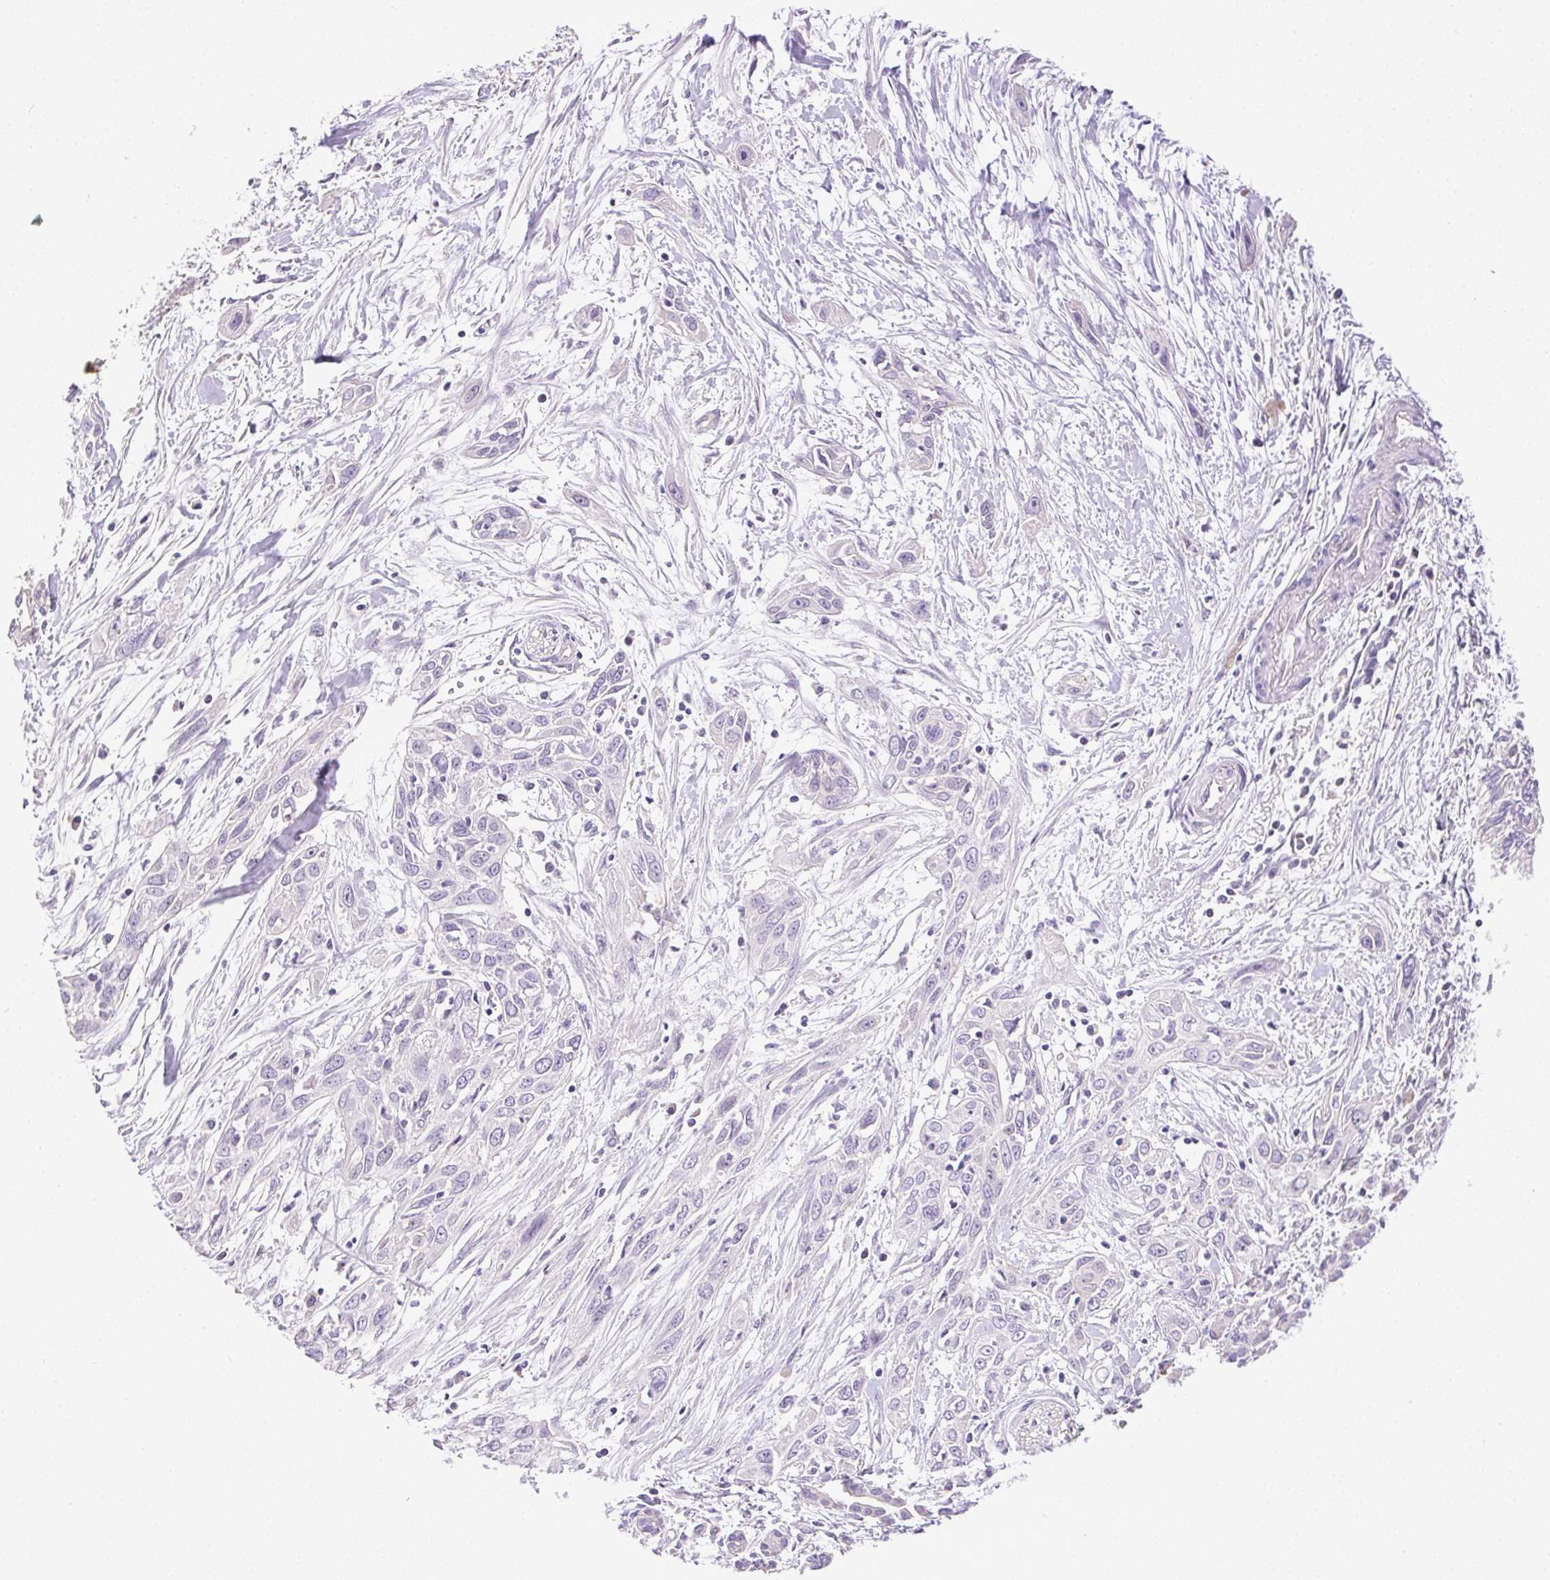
{"staining": {"intensity": "negative", "quantity": "none", "location": "none"}, "tissue": "pancreatic cancer", "cell_type": "Tumor cells", "image_type": "cancer", "snomed": [{"axis": "morphology", "description": "Adenocarcinoma, NOS"}, {"axis": "topography", "description": "Pancreas"}], "caption": "An image of pancreatic cancer (adenocarcinoma) stained for a protein demonstrates no brown staining in tumor cells.", "gene": "SYCE2", "patient": {"sex": "female", "age": 55}}